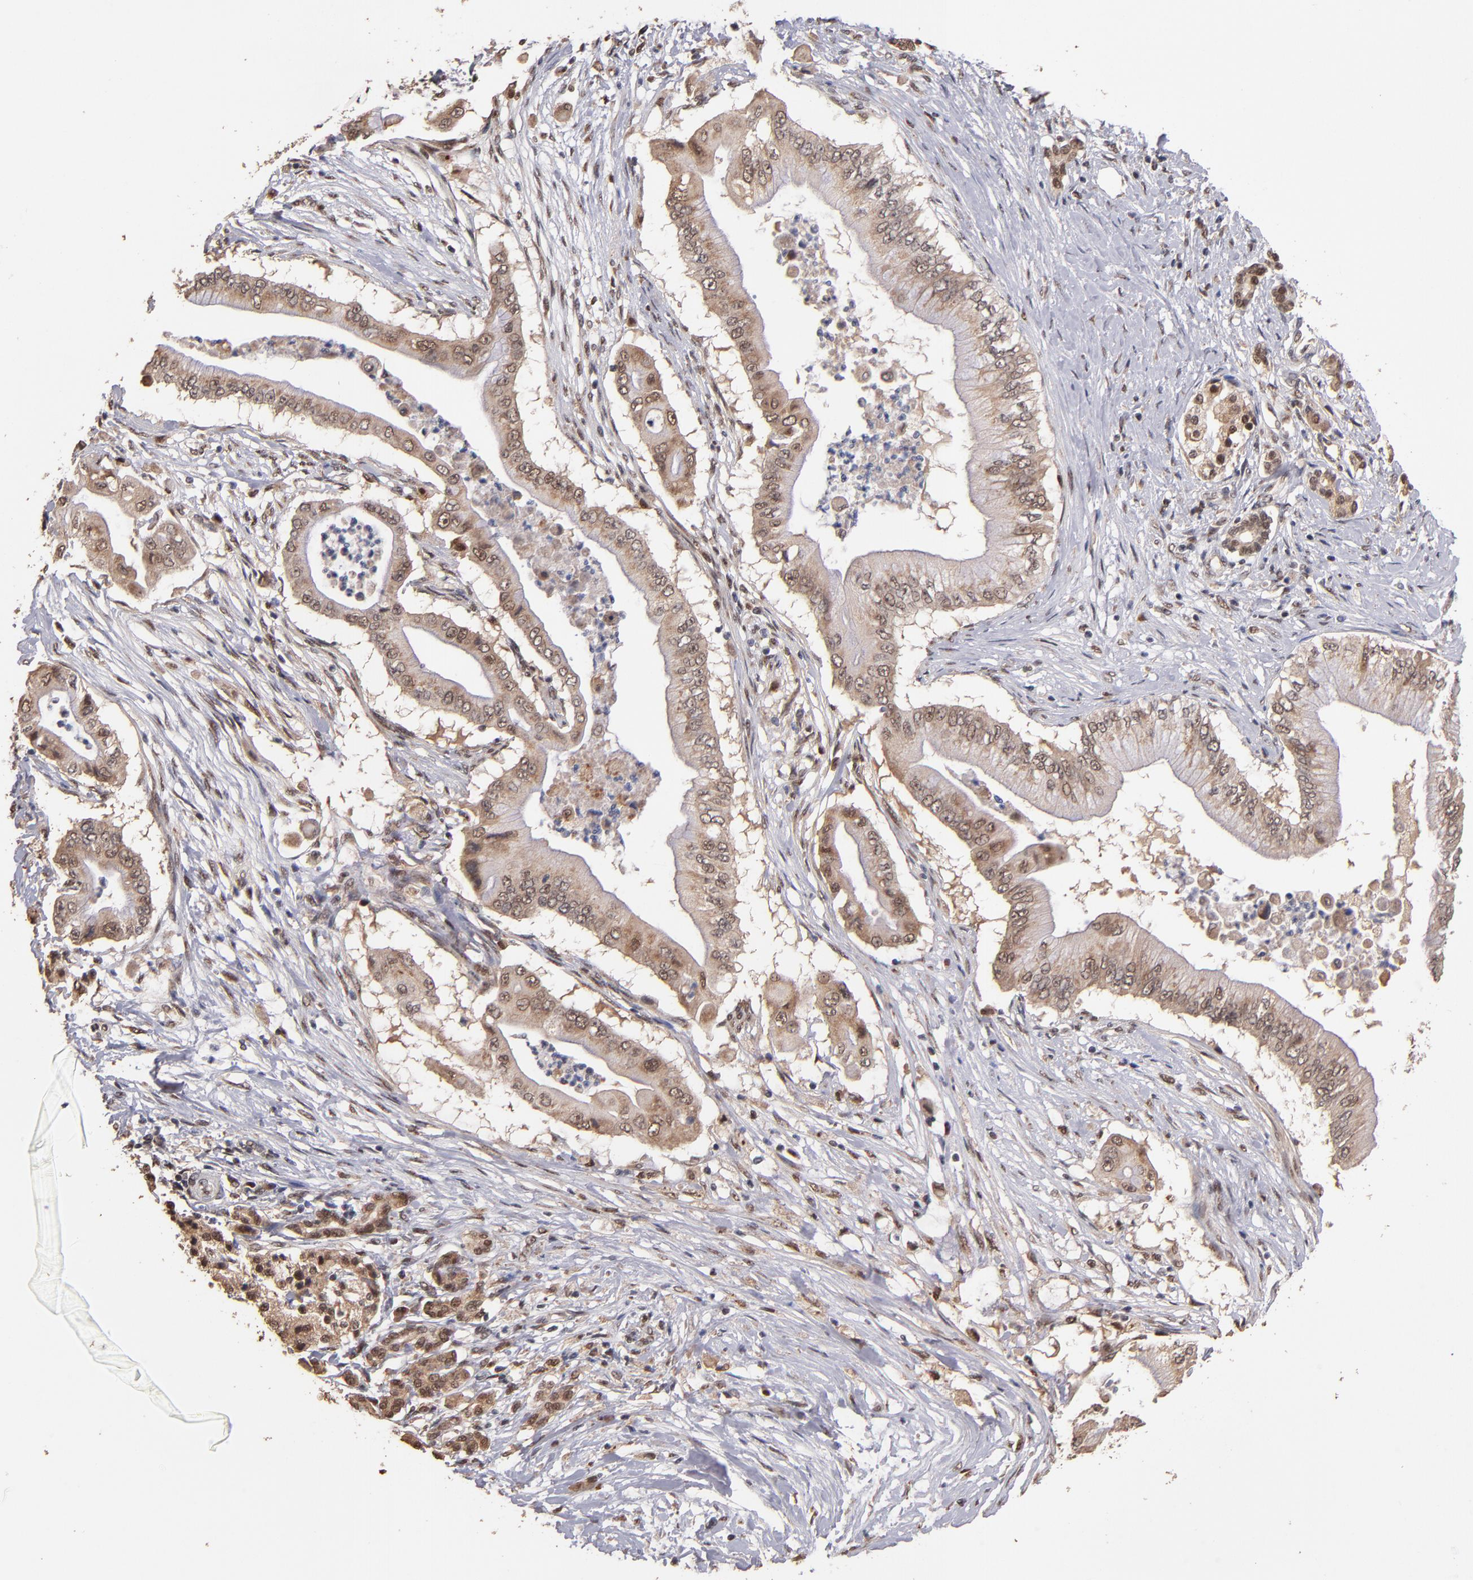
{"staining": {"intensity": "weak", "quantity": ">75%", "location": "cytoplasmic/membranous,nuclear"}, "tissue": "pancreatic cancer", "cell_type": "Tumor cells", "image_type": "cancer", "snomed": [{"axis": "morphology", "description": "Adenocarcinoma, NOS"}, {"axis": "topography", "description": "Pancreas"}], "caption": "The immunohistochemical stain labels weak cytoplasmic/membranous and nuclear staining in tumor cells of adenocarcinoma (pancreatic) tissue.", "gene": "EAPP", "patient": {"sex": "male", "age": 62}}